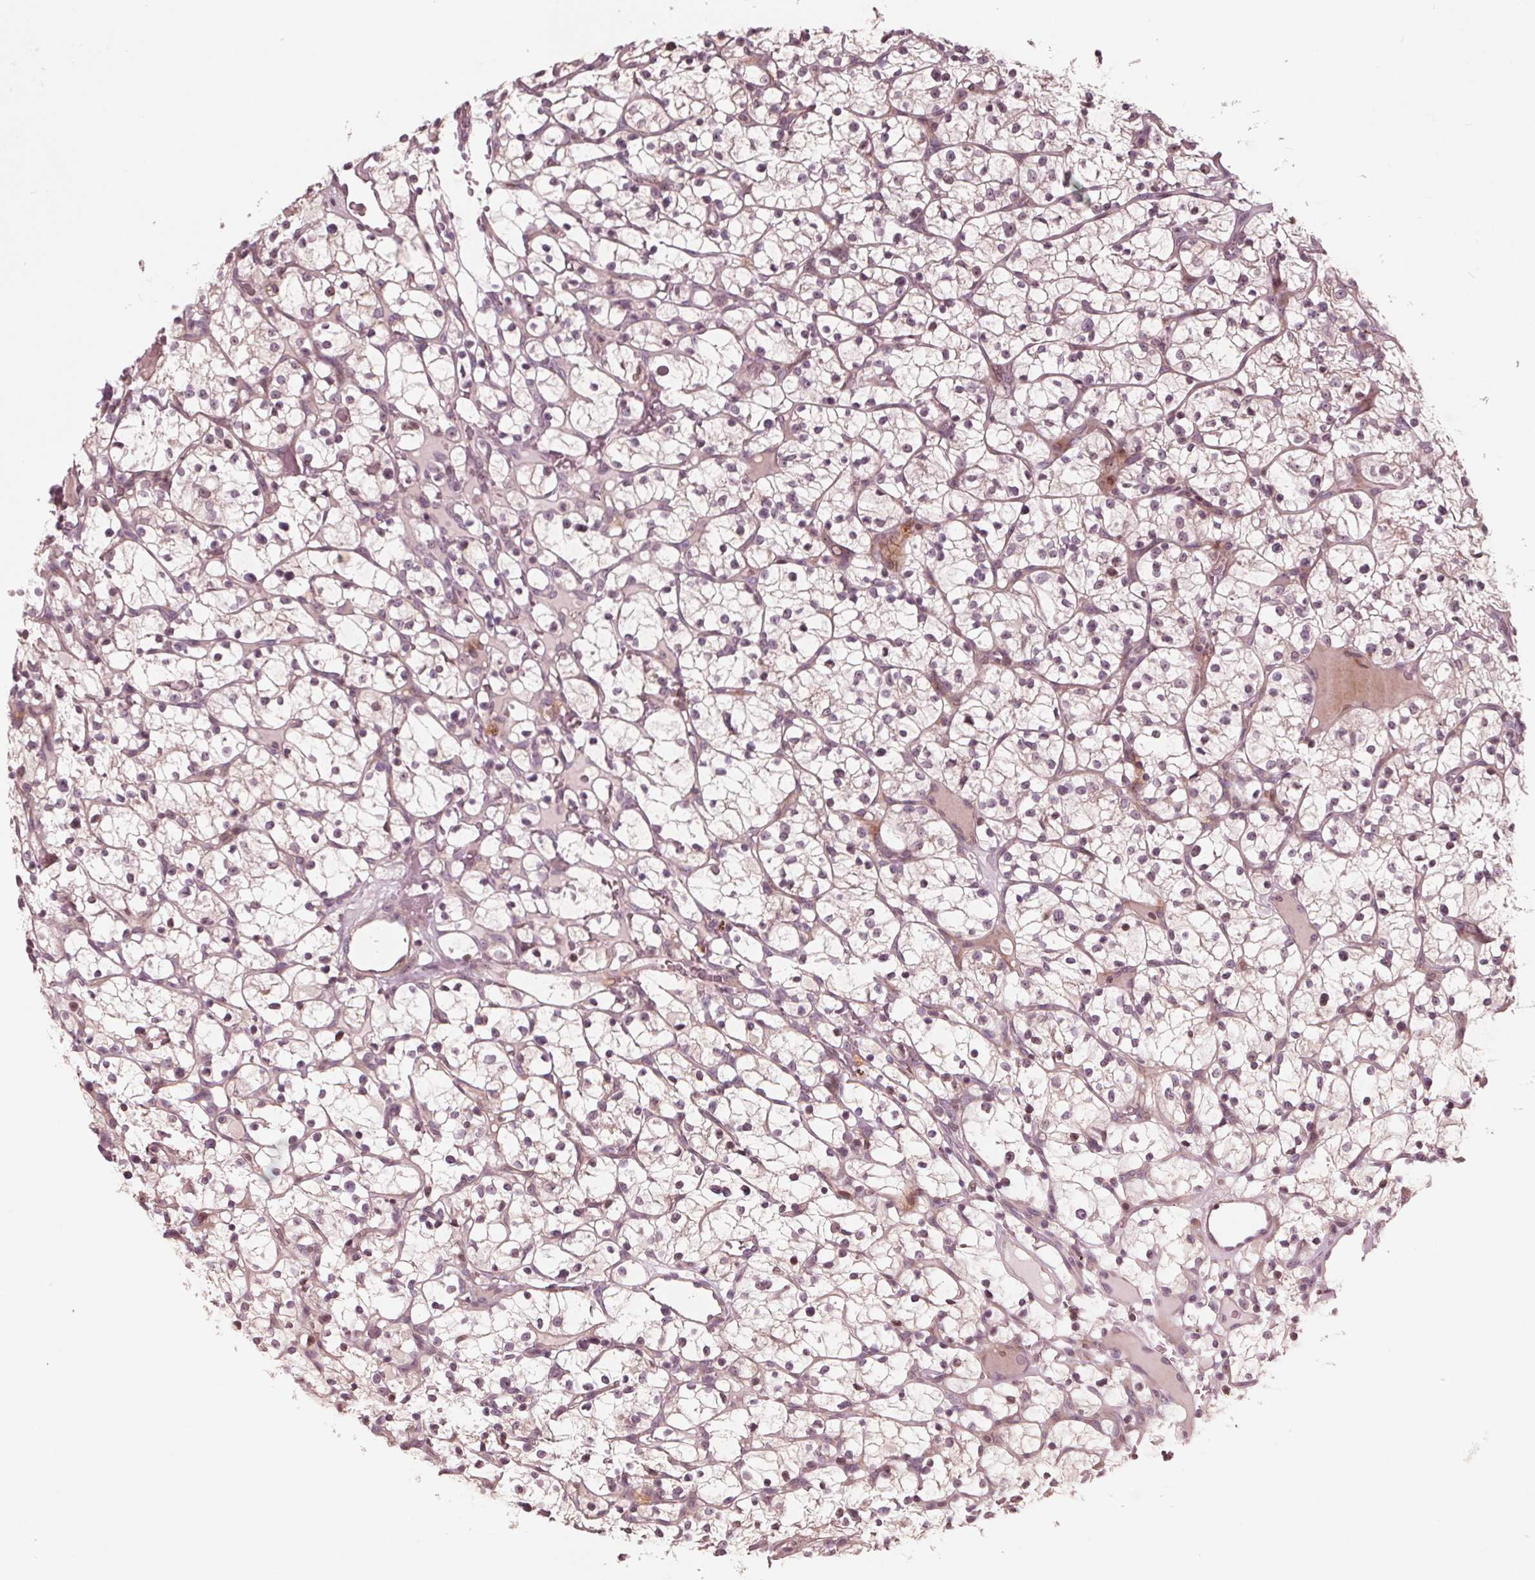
{"staining": {"intensity": "weak", "quantity": "<25%", "location": "nuclear"}, "tissue": "renal cancer", "cell_type": "Tumor cells", "image_type": "cancer", "snomed": [{"axis": "morphology", "description": "Adenocarcinoma, NOS"}, {"axis": "topography", "description": "Kidney"}], "caption": "DAB immunohistochemical staining of human renal adenocarcinoma reveals no significant staining in tumor cells.", "gene": "NUP210", "patient": {"sex": "female", "age": 64}}